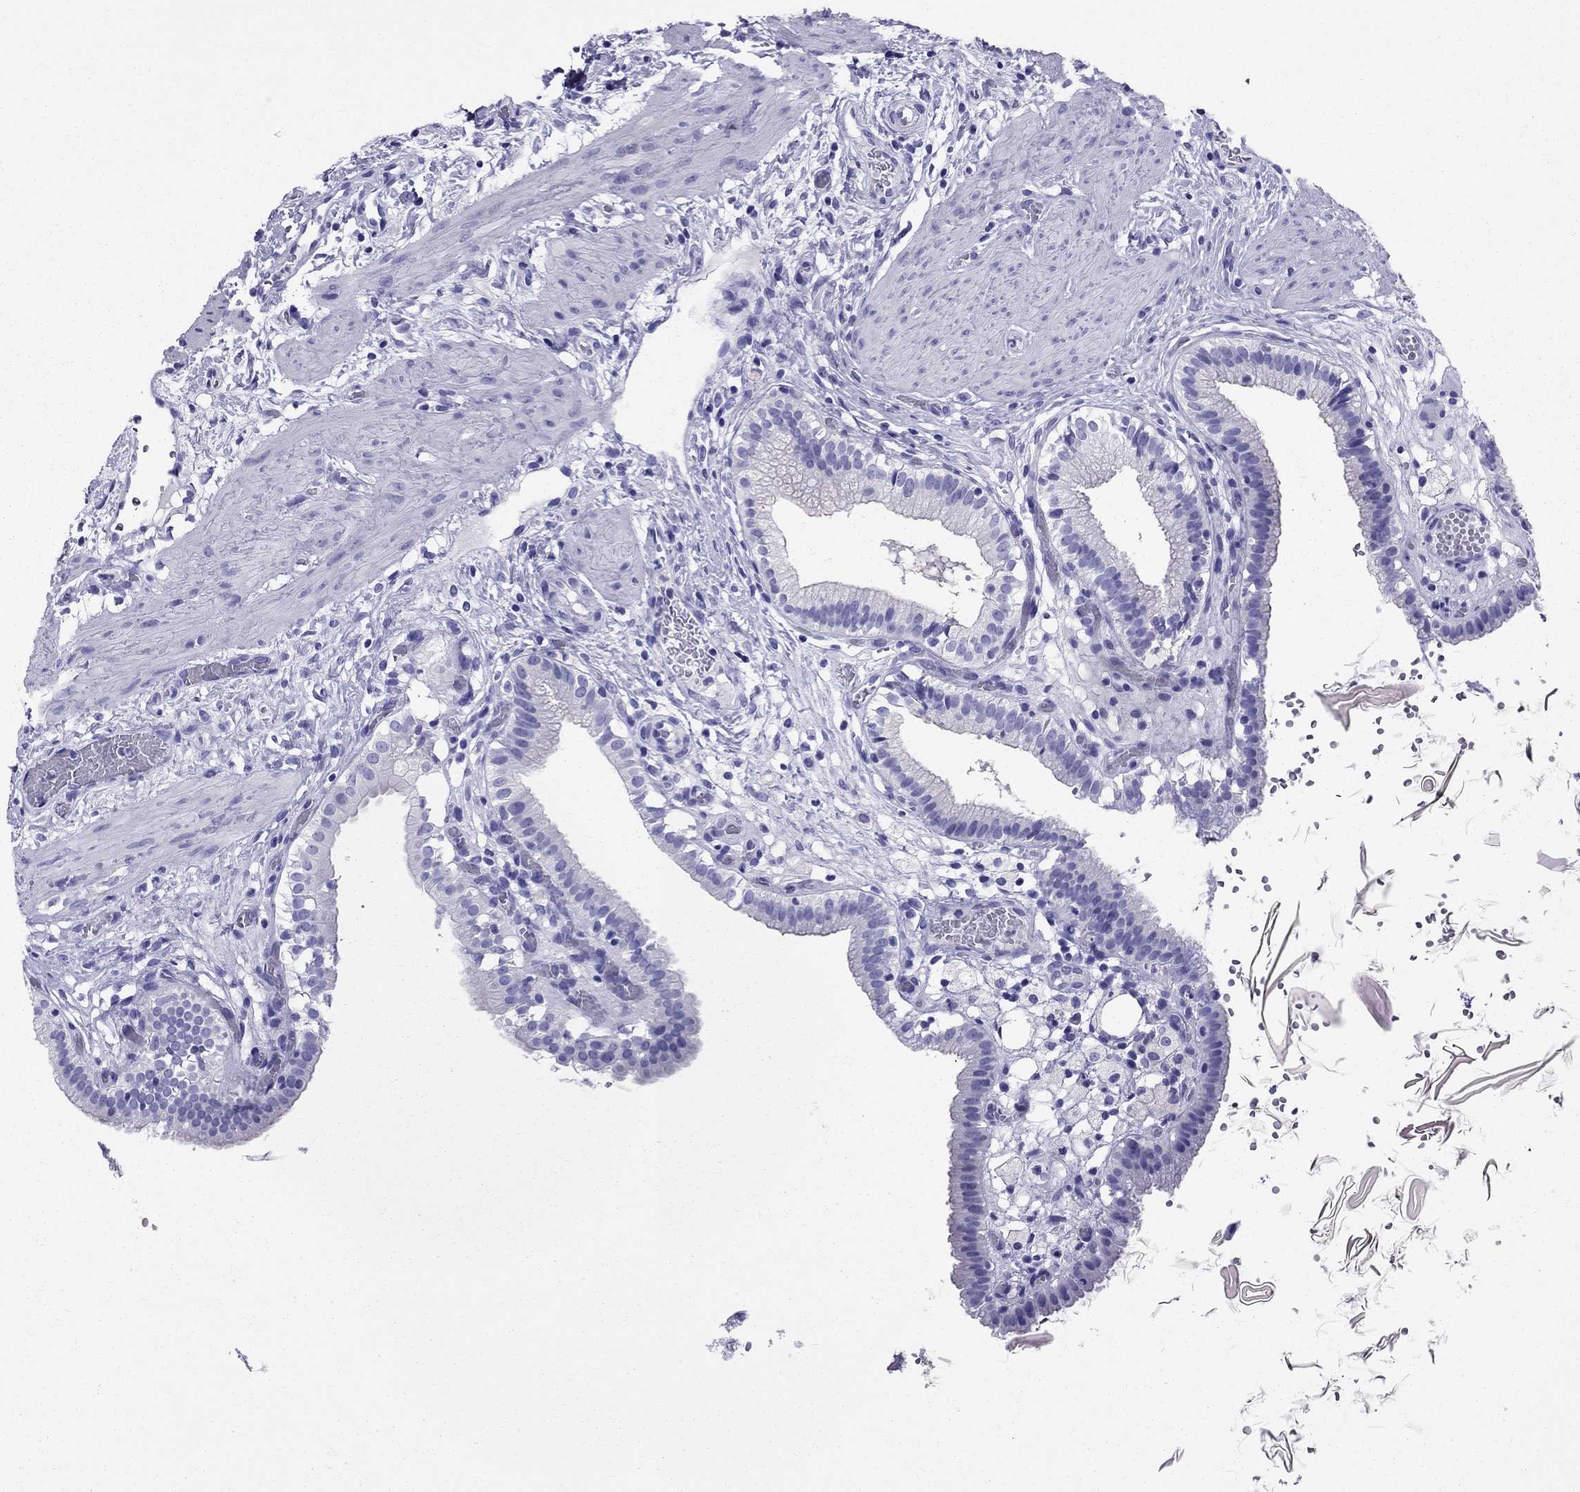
{"staining": {"intensity": "negative", "quantity": "none", "location": "none"}, "tissue": "gallbladder", "cell_type": "Glandular cells", "image_type": "normal", "snomed": [{"axis": "morphology", "description": "Normal tissue, NOS"}, {"axis": "topography", "description": "Gallbladder"}], "caption": "Photomicrograph shows no protein expression in glandular cells of normal gallbladder.", "gene": "AVPR1B", "patient": {"sex": "female", "age": 24}}